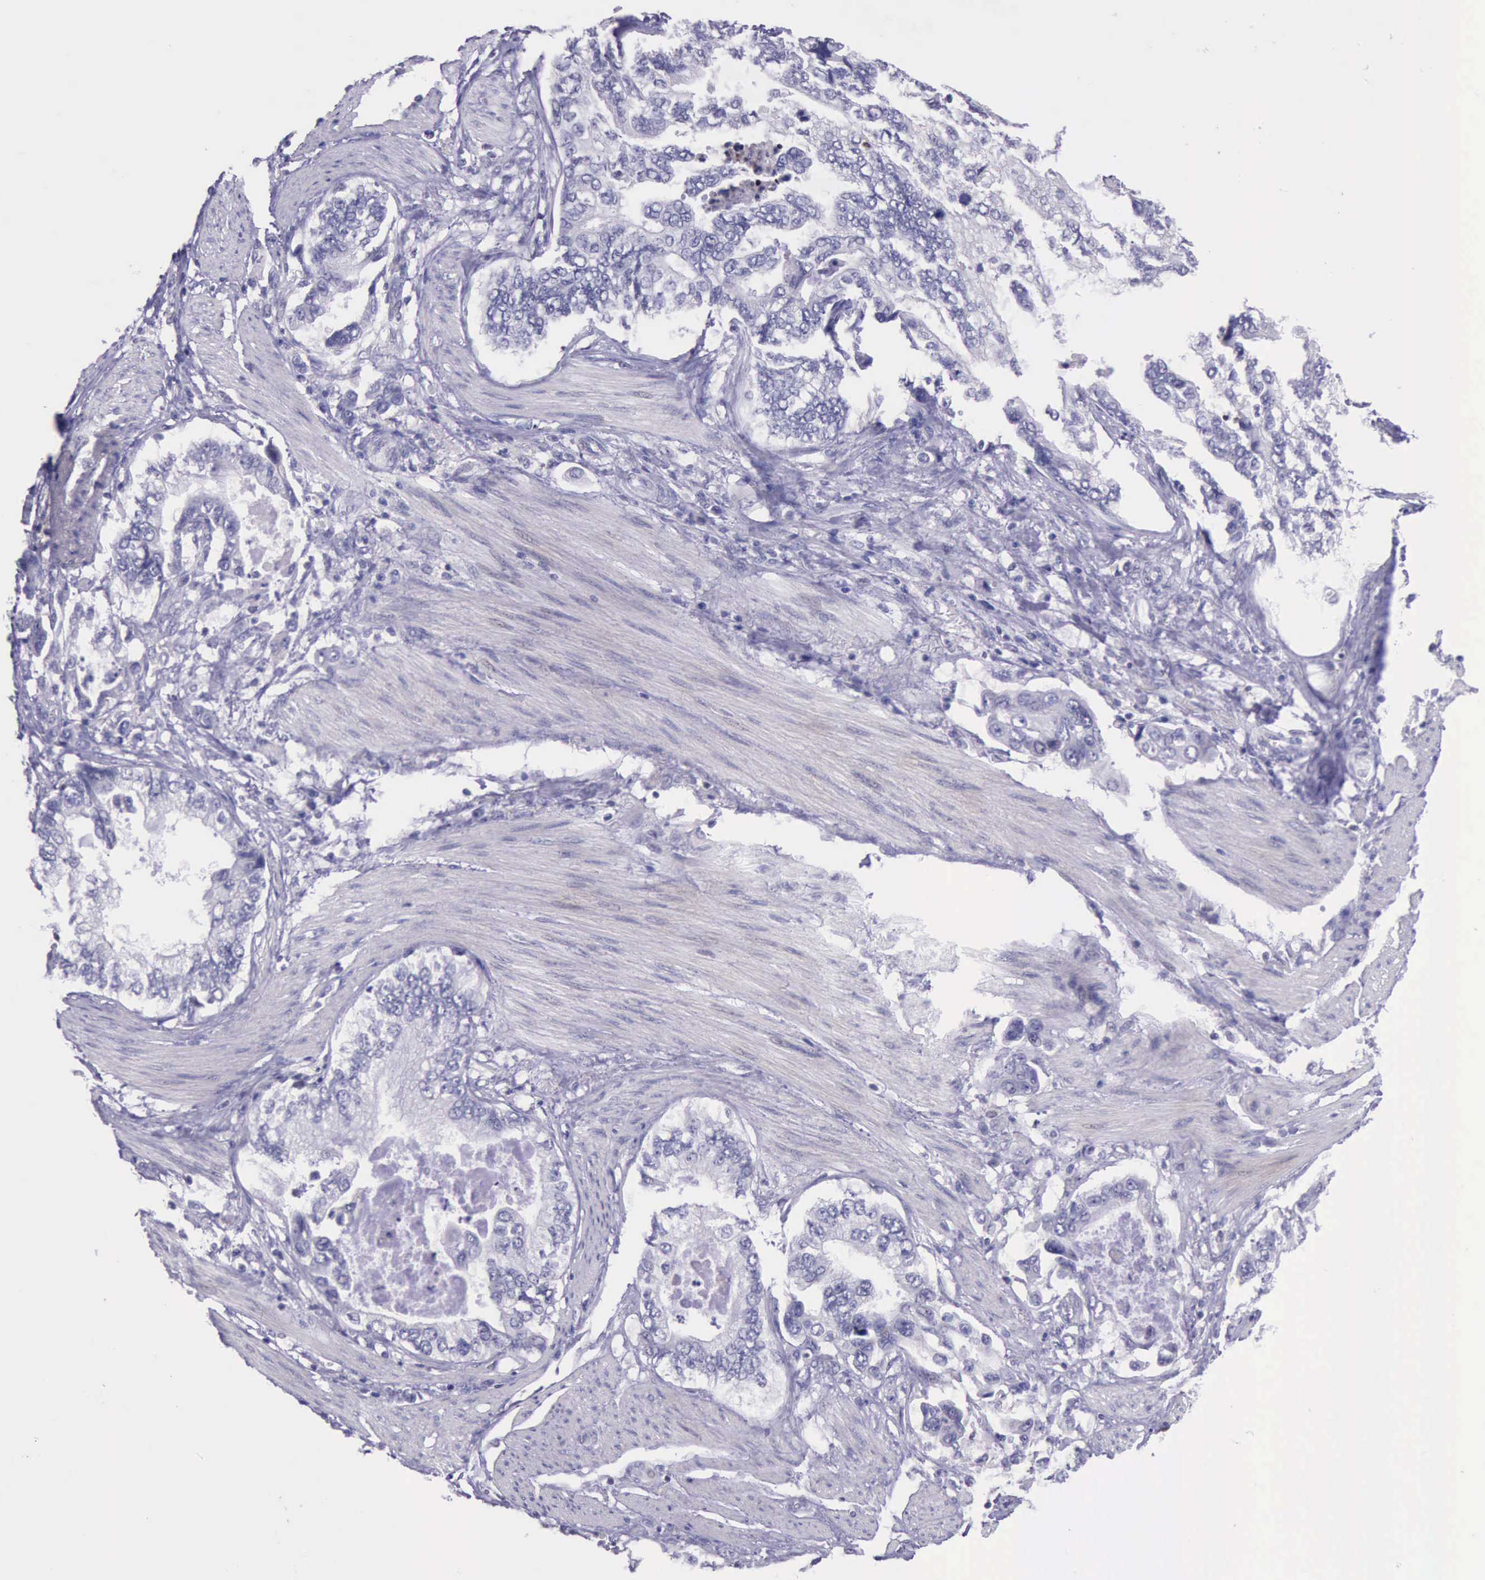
{"staining": {"intensity": "negative", "quantity": "none", "location": "none"}, "tissue": "stomach cancer", "cell_type": "Tumor cells", "image_type": "cancer", "snomed": [{"axis": "morphology", "description": "Adenocarcinoma, NOS"}, {"axis": "topography", "description": "Pancreas"}, {"axis": "topography", "description": "Stomach, upper"}], "caption": "Tumor cells show no significant positivity in adenocarcinoma (stomach). (Brightfield microscopy of DAB immunohistochemistry (IHC) at high magnification).", "gene": "PARP1", "patient": {"sex": "male", "age": 77}}